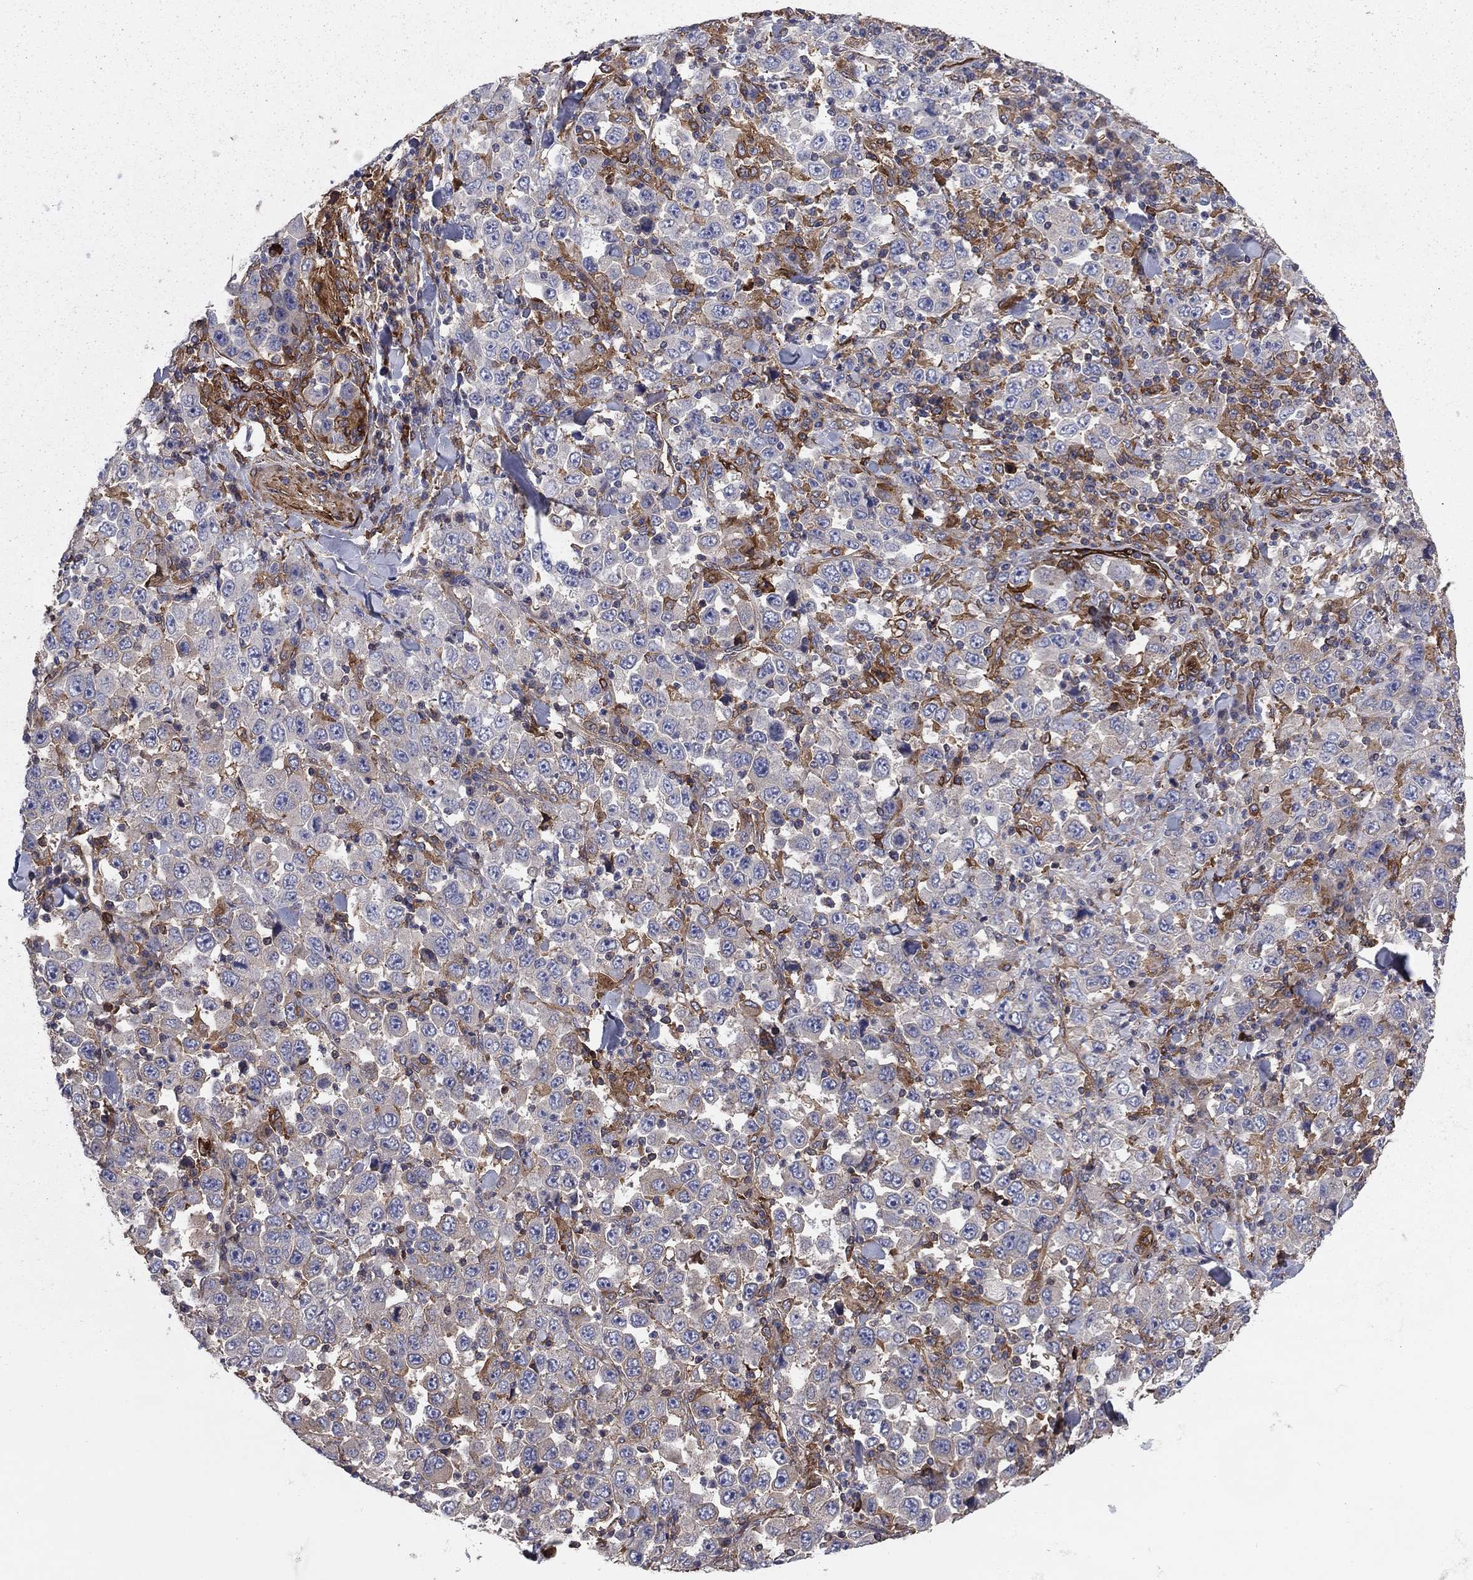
{"staining": {"intensity": "weak", "quantity": "<25%", "location": "cytoplasmic/membranous"}, "tissue": "stomach cancer", "cell_type": "Tumor cells", "image_type": "cancer", "snomed": [{"axis": "morphology", "description": "Normal tissue, NOS"}, {"axis": "morphology", "description": "Adenocarcinoma, NOS"}, {"axis": "topography", "description": "Stomach, upper"}, {"axis": "topography", "description": "Stomach"}], "caption": "Tumor cells are negative for protein expression in human adenocarcinoma (stomach). (Stains: DAB (3,3'-diaminobenzidine) immunohistochemistry (IHC) with hematoxylin counter stain, Microscopy: brightfield microscopy at high magnification).", "gene": "EHBP1L1", "patient": {"sex": "male", "age": 59}}